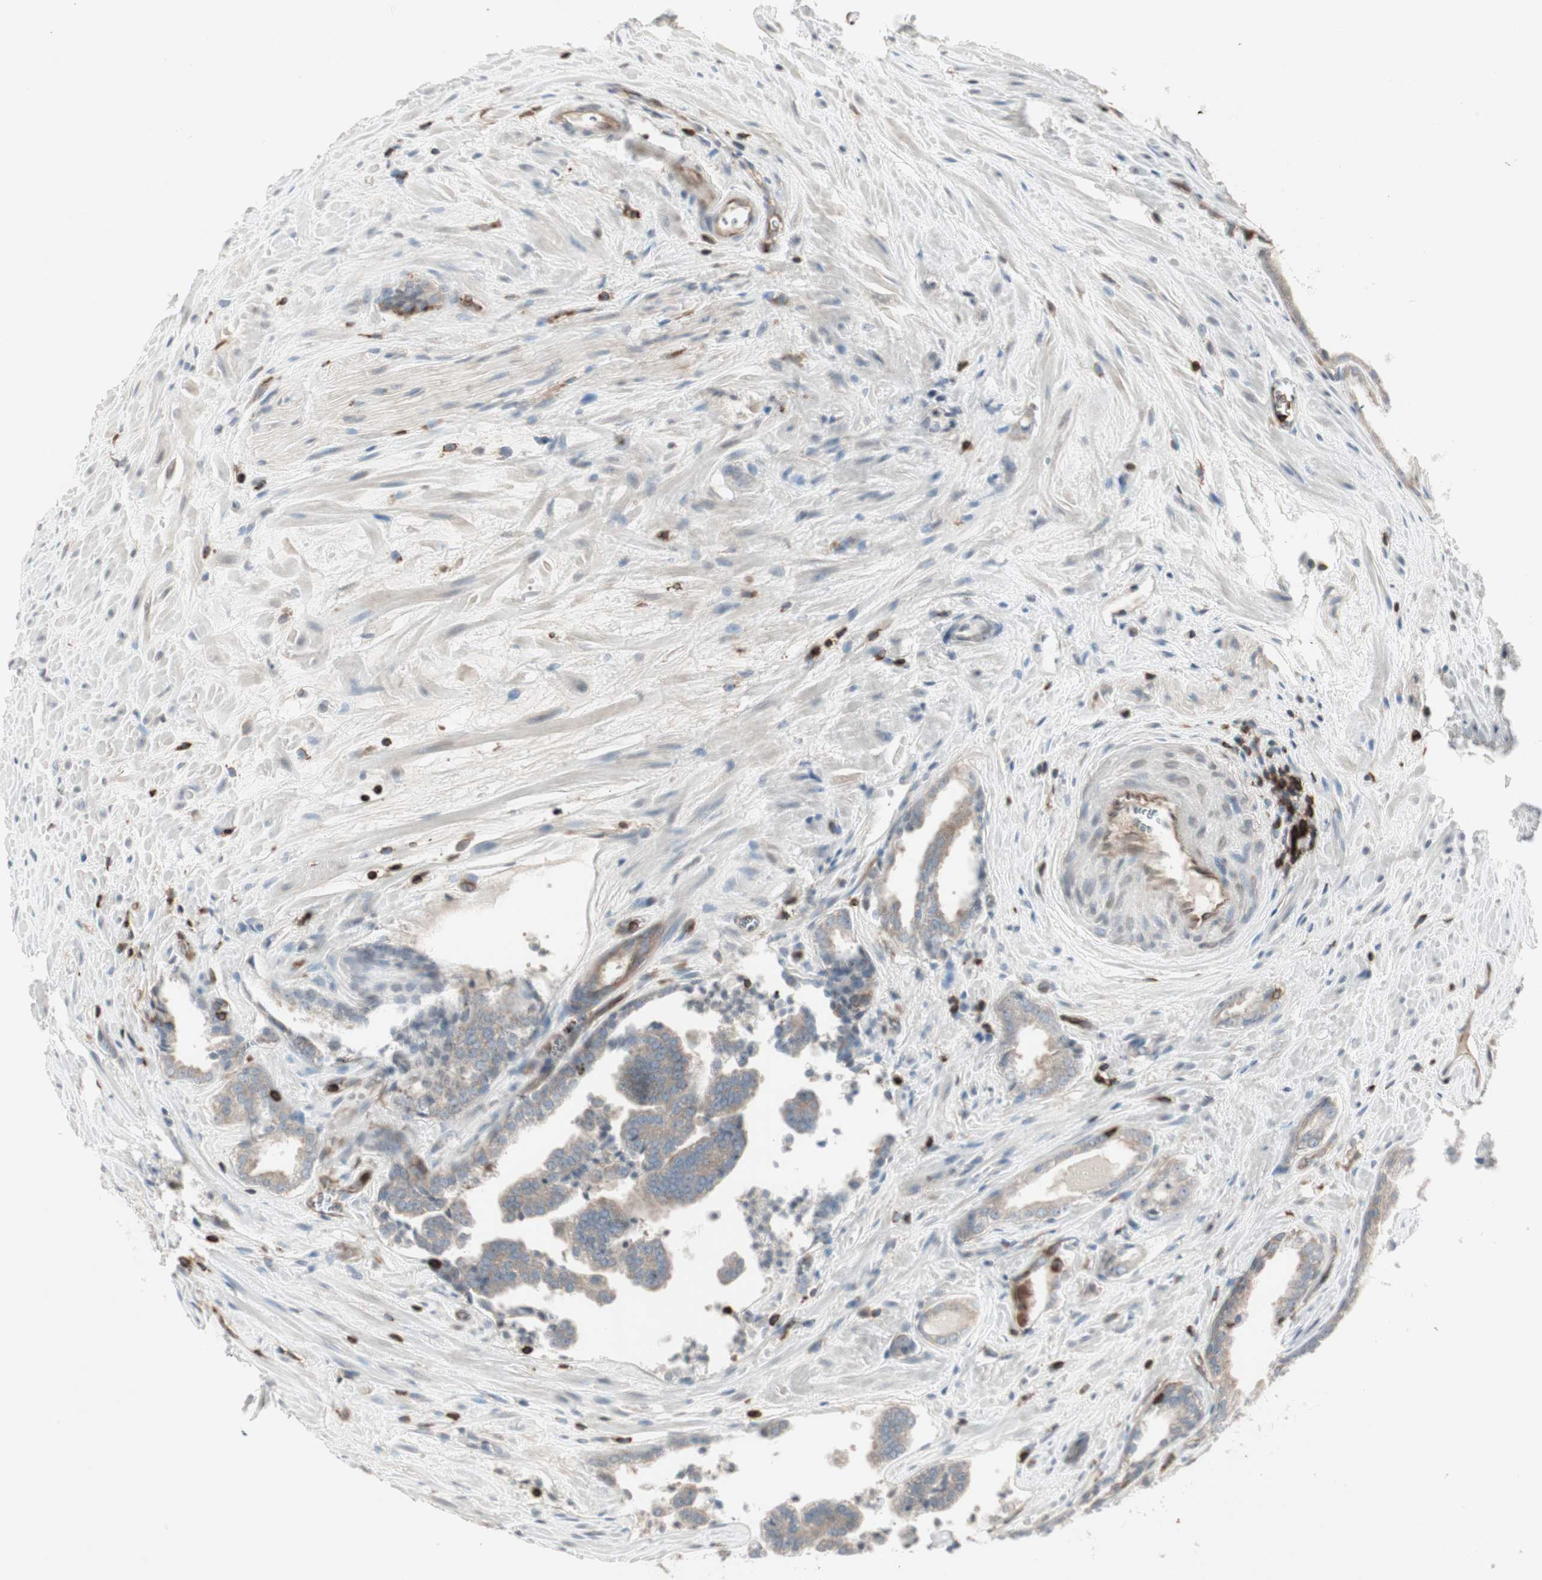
{"staining": {"intensity": "weak", "quantity": "25%-75%", "location": "cytoplasmic/membranous"}, "tissue": "prostate cancer", "cell_type": "Tumor cells", "image_type": "cancer", "snomed": [{"axis": "morphology", "description": "Adenocarcinoma, Low grade"}, {"axis": "topography", "description": "Prostate"}], "caption": "Weak cytoplasmic/membranous staining for a protein is present in approximately 25%-75% of tumor cells of prostate cancer using immunohistochemistry.", "gene": "ARHGEF1", "patient": {"sex": "male", "age": 60}}